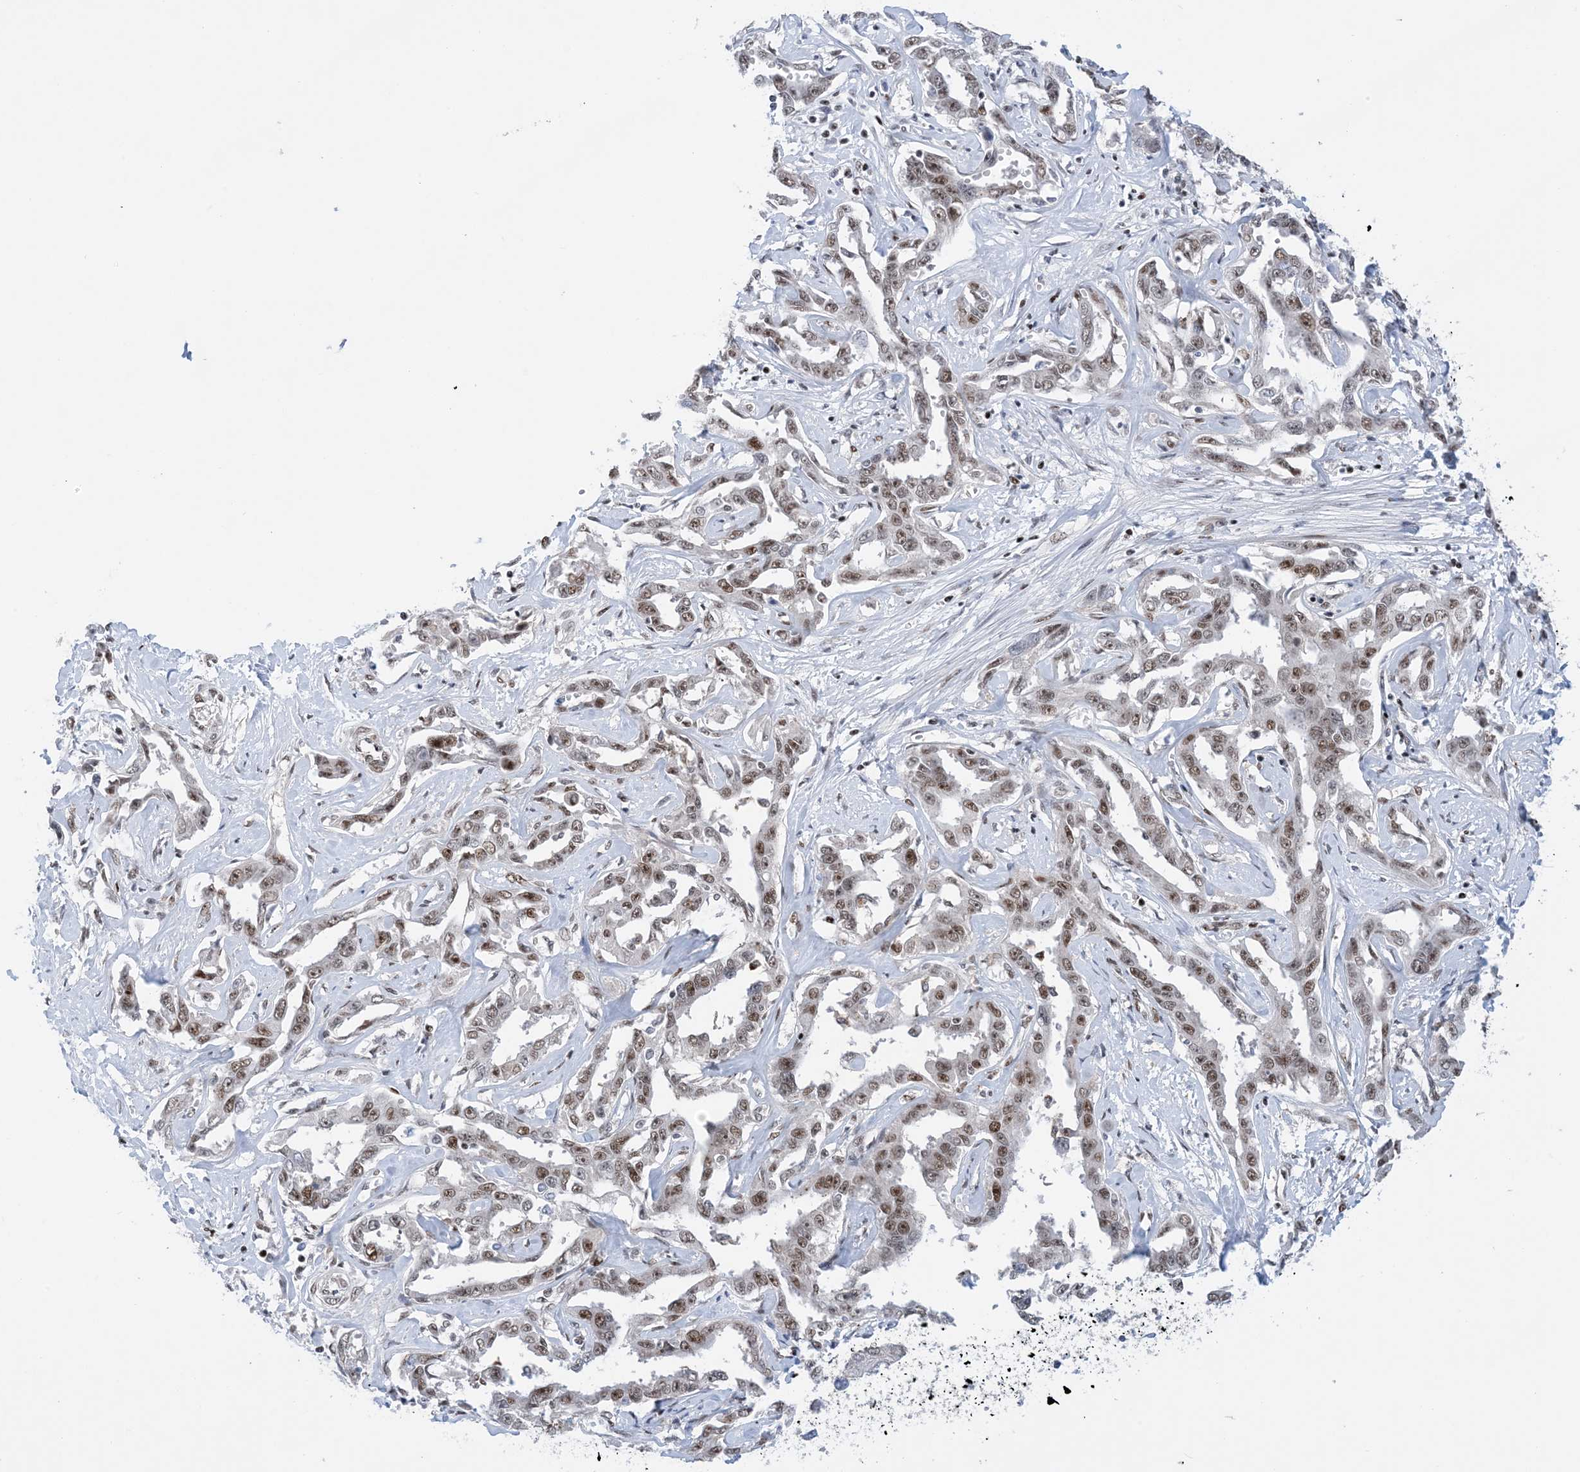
{"staining": {"intensity": "moderate", "quantity": ">75%", "location": "nuclear"}, "tissue": "liver cancer", "cell_type": "Tumor cells", "image_type": "cancer", "snomed": [{"axis": "morphology", "description": "Cholangiocarcinoma"}, {"axis": "topography", "description": "Liver"}], "caption": "DAB immunohistochemical staining of cholangiocarcinoma (liver) displays moderate nuclear protein positivity in about >75% of tumor cells.", "gene": "TSPYL1", "patient": {"sex": "male", "age": 59}}